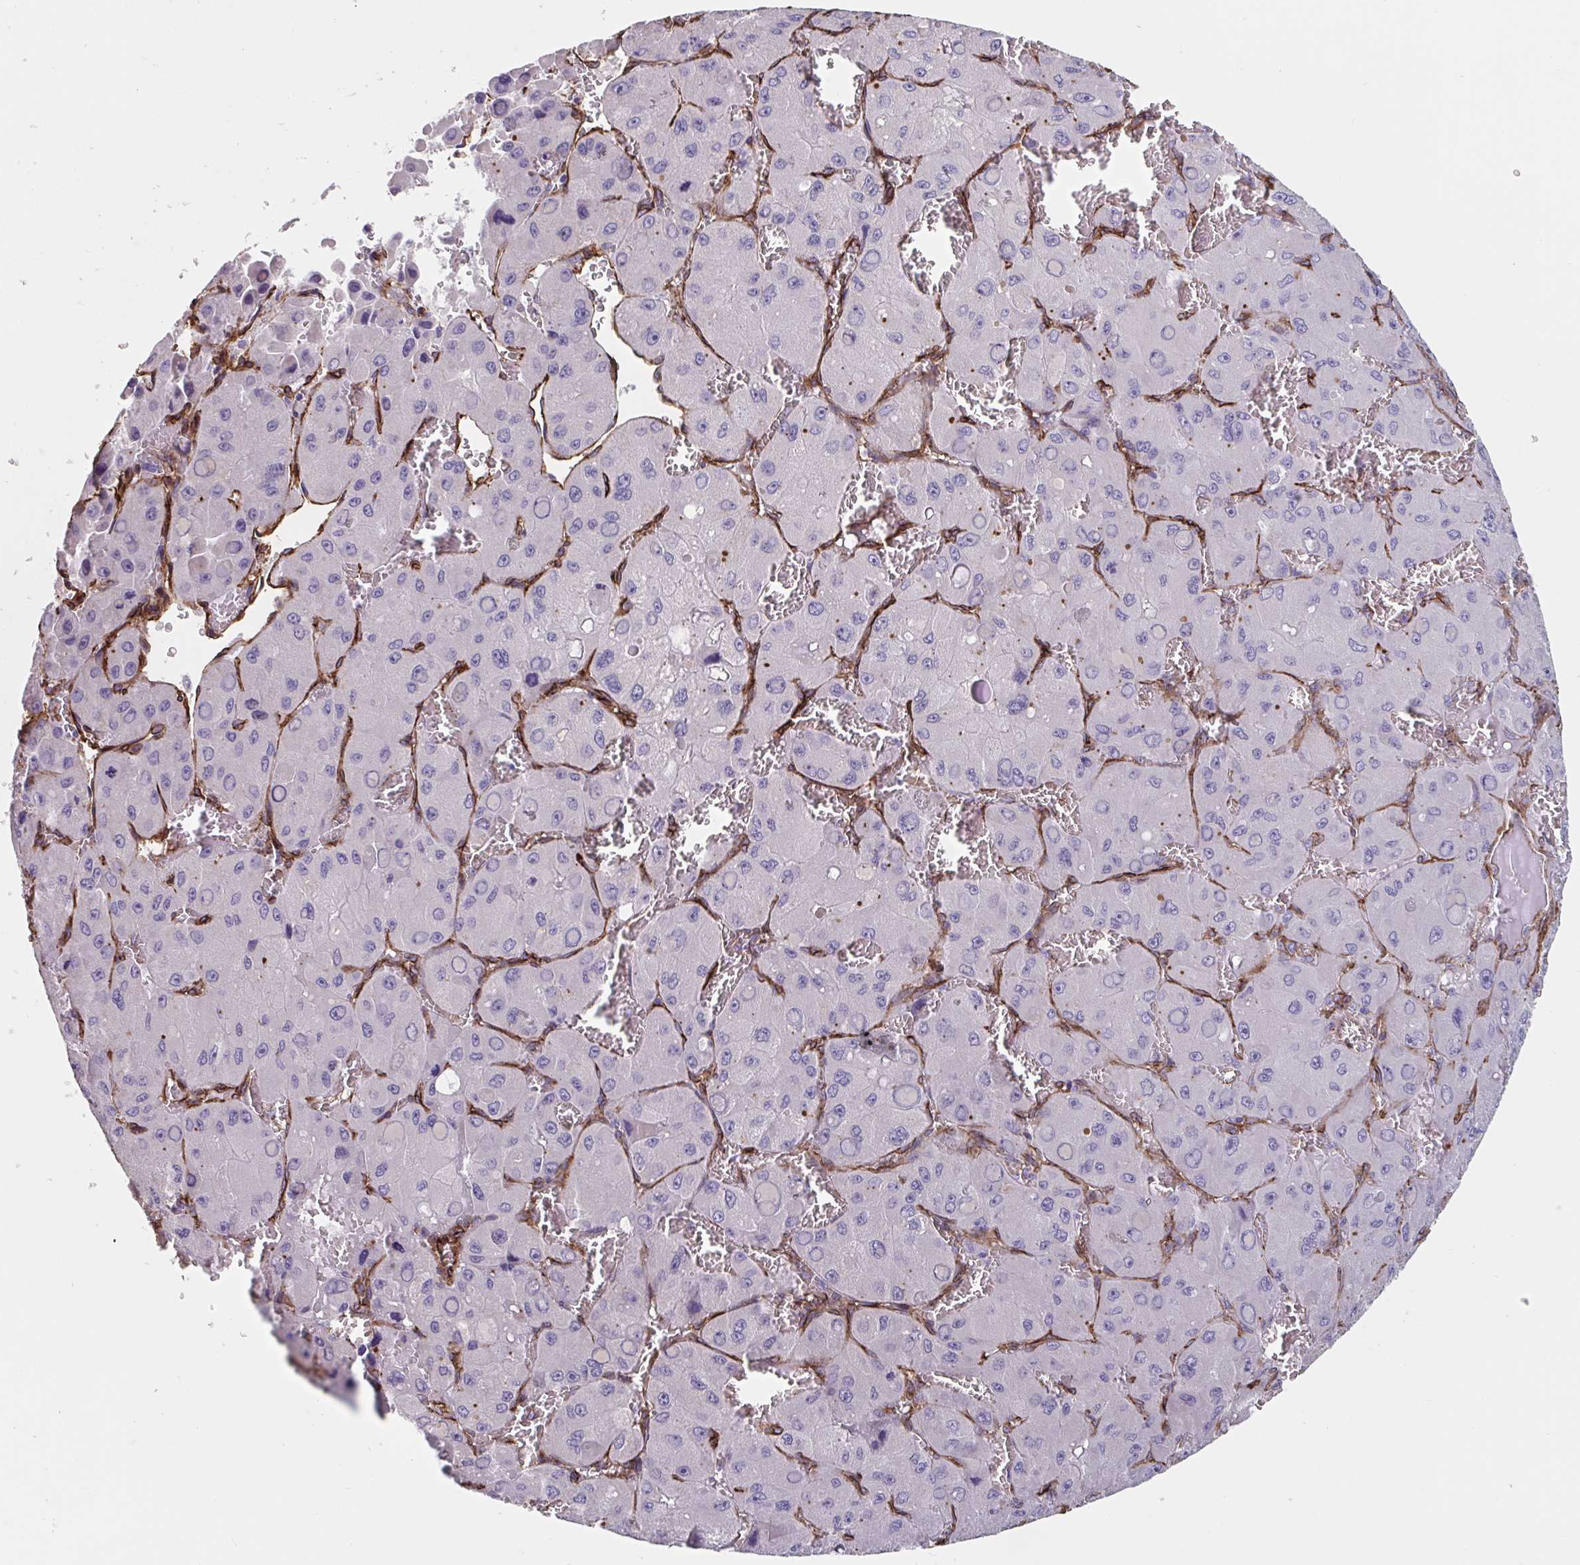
{"staining": {"intensity": "negative", "quantity": "none", "location": "none"}, "tissue": "liver cancer", "cell_type": "Tumor cells", "image_type": "cancer", "snomed": [{"axis": "morphology", "description": "Carcinoma, Hepatocellular, NOS"}, {"axis": "topography", "description": "Liver"}], "caption": "IHC image of human hepatocellular carcinoma (liver) stained for a protein (brown), which shows no staining in tumor cells. (DAB IHC with hematoxylin counter stain).", "gene": "CITED4", "patient": {"sex": "male", "age": 27}}